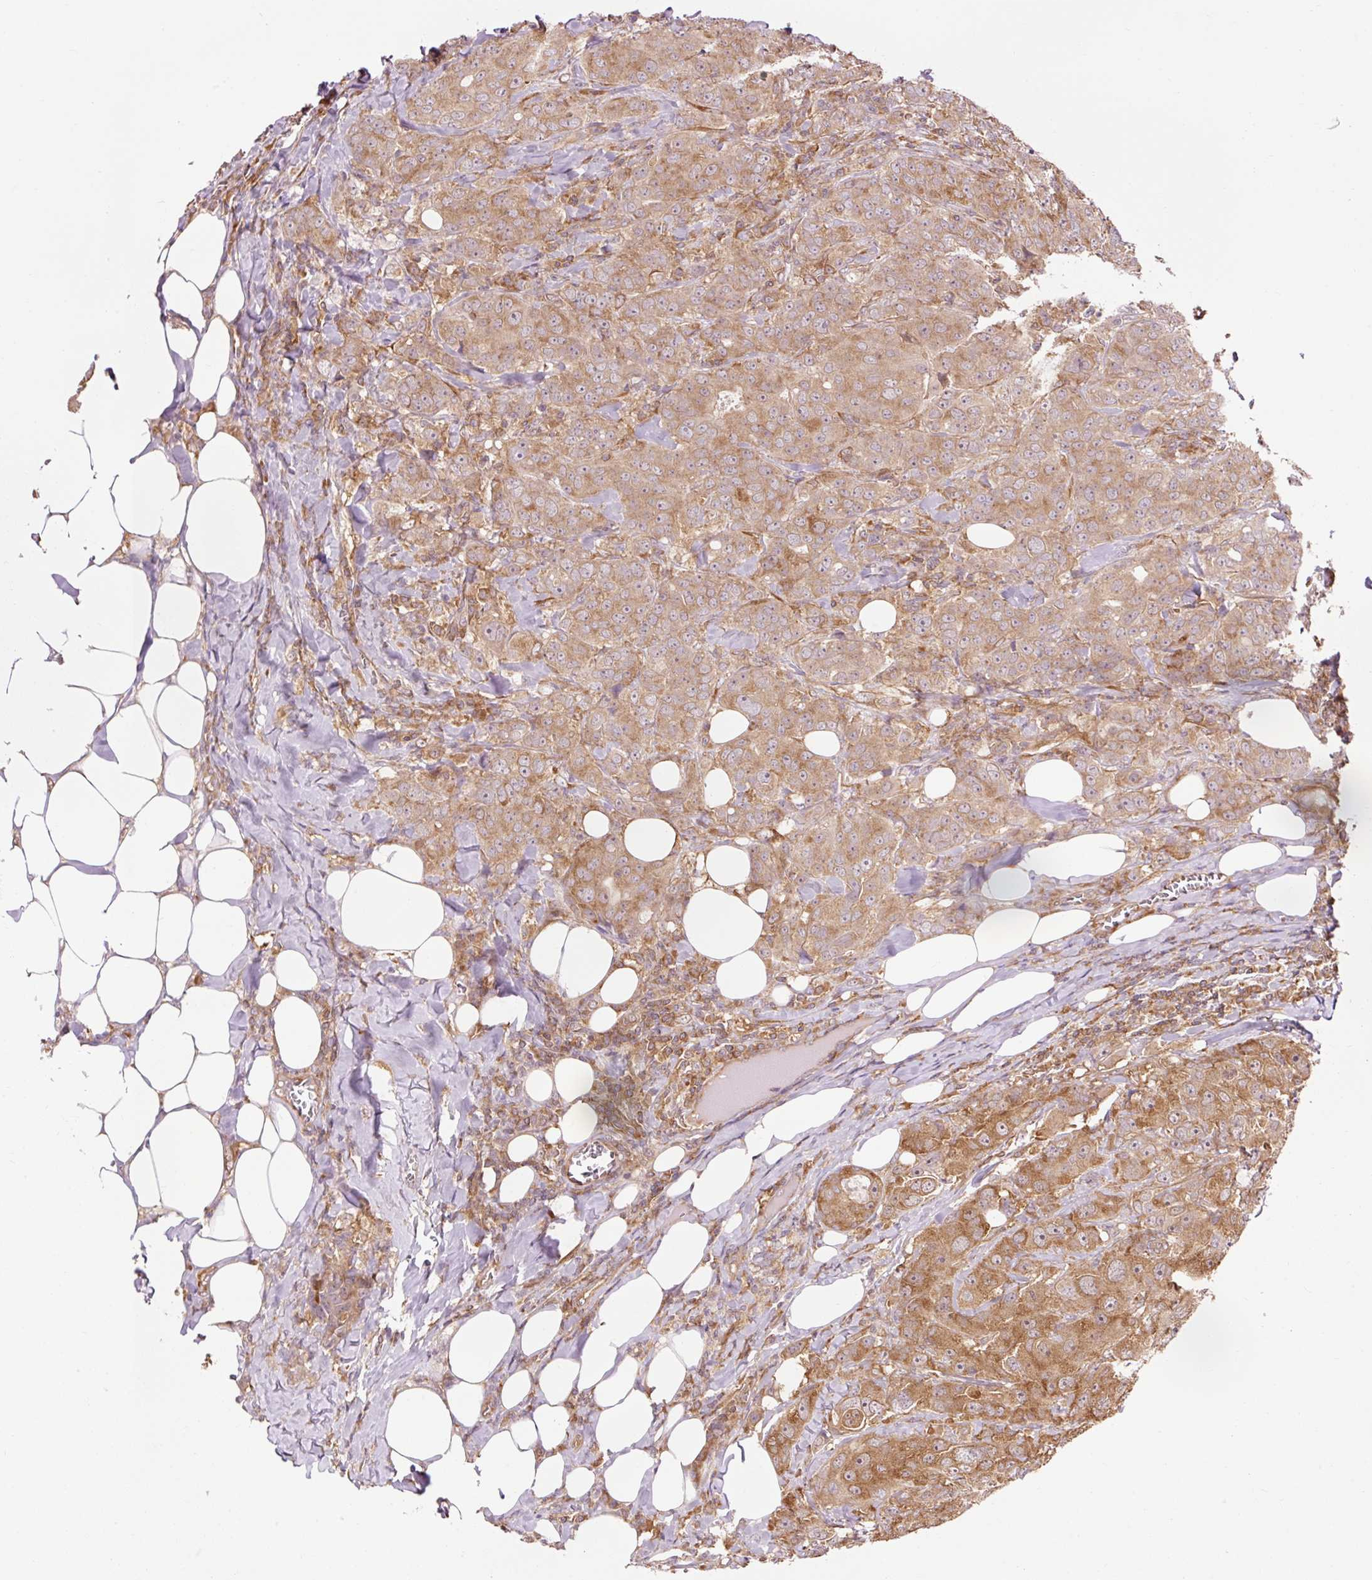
{"staining": {"intensity": "strong", "quantity": ">75%", "location": "cytoplasmic/membranous"}, "tissue": "breast cancer", "cell_type": "Tumor cells", "image_type": "cancer", "snomed": [{"axis": "morphology", "description": "Duct carcinoma"}, {"axis": "topography", "description": "Breast"}], "caption": "This is a histology image of immunohistochemistry (IHC) staining of invasive ductal carcinoma (breast), which shows strong expression in the cytoplasmic/membranous of tumor cells.", "gene": "PDAP1", "patient": {"sex": "female", "age": 43}}